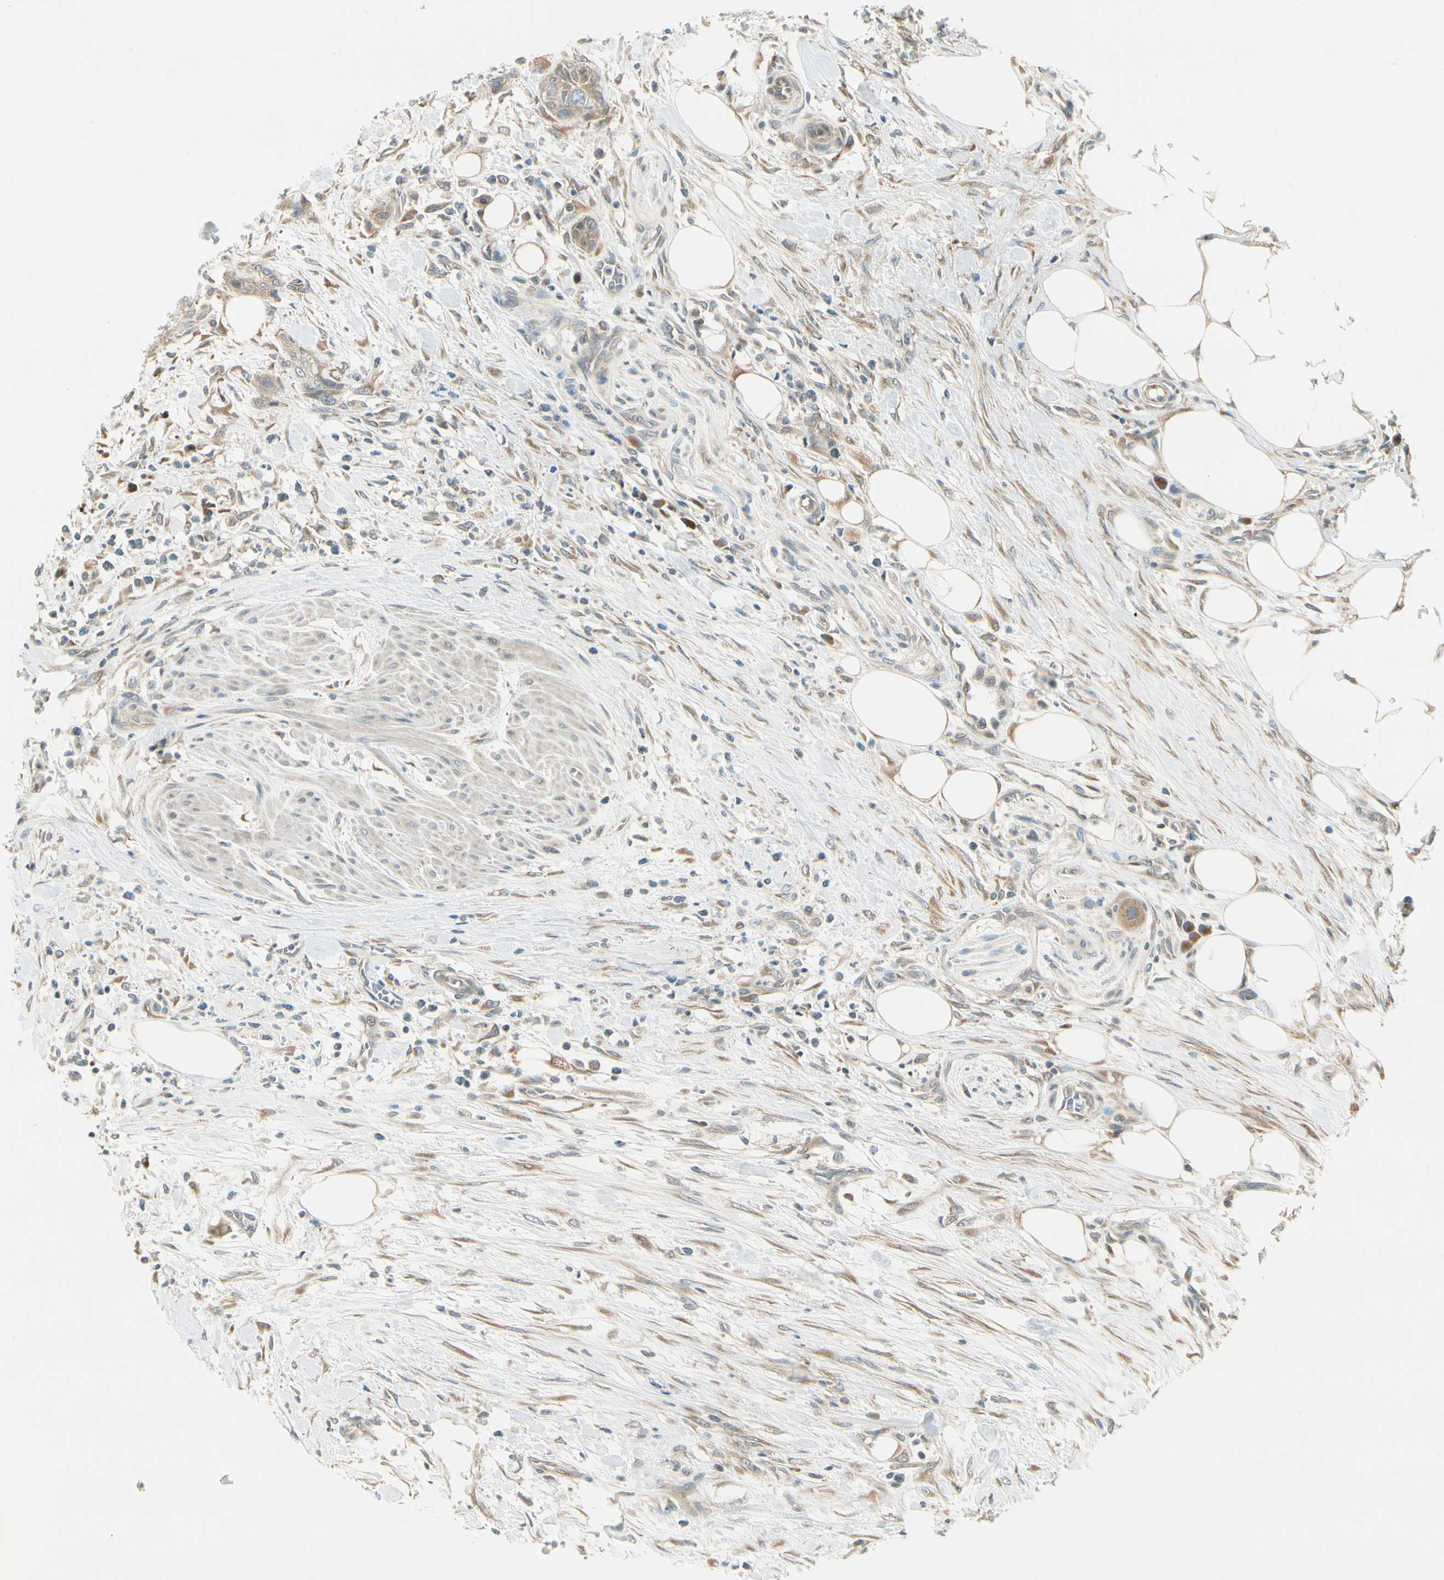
{"staining": {"intensity": "weak", "quantity": ">75%", "location": "cytoplasmic/membranous"}, "tissue": "urothelial cancer", "cell_type": "Tumor cells", "image_type": "cancer", "snomed": [{"axis": "morphology", "description": "Urothelial carcinoma, High grade"}, {"axis": "topography", "description": "Urinary bladder"}], "caption": "Protein staining of urothelial cancer tissue reveals weak cytoplasmic/membranous expression in about >75% of tumor cells.", "gene": "BNIP1", "patient": {"sex": "male", "age": 35}}